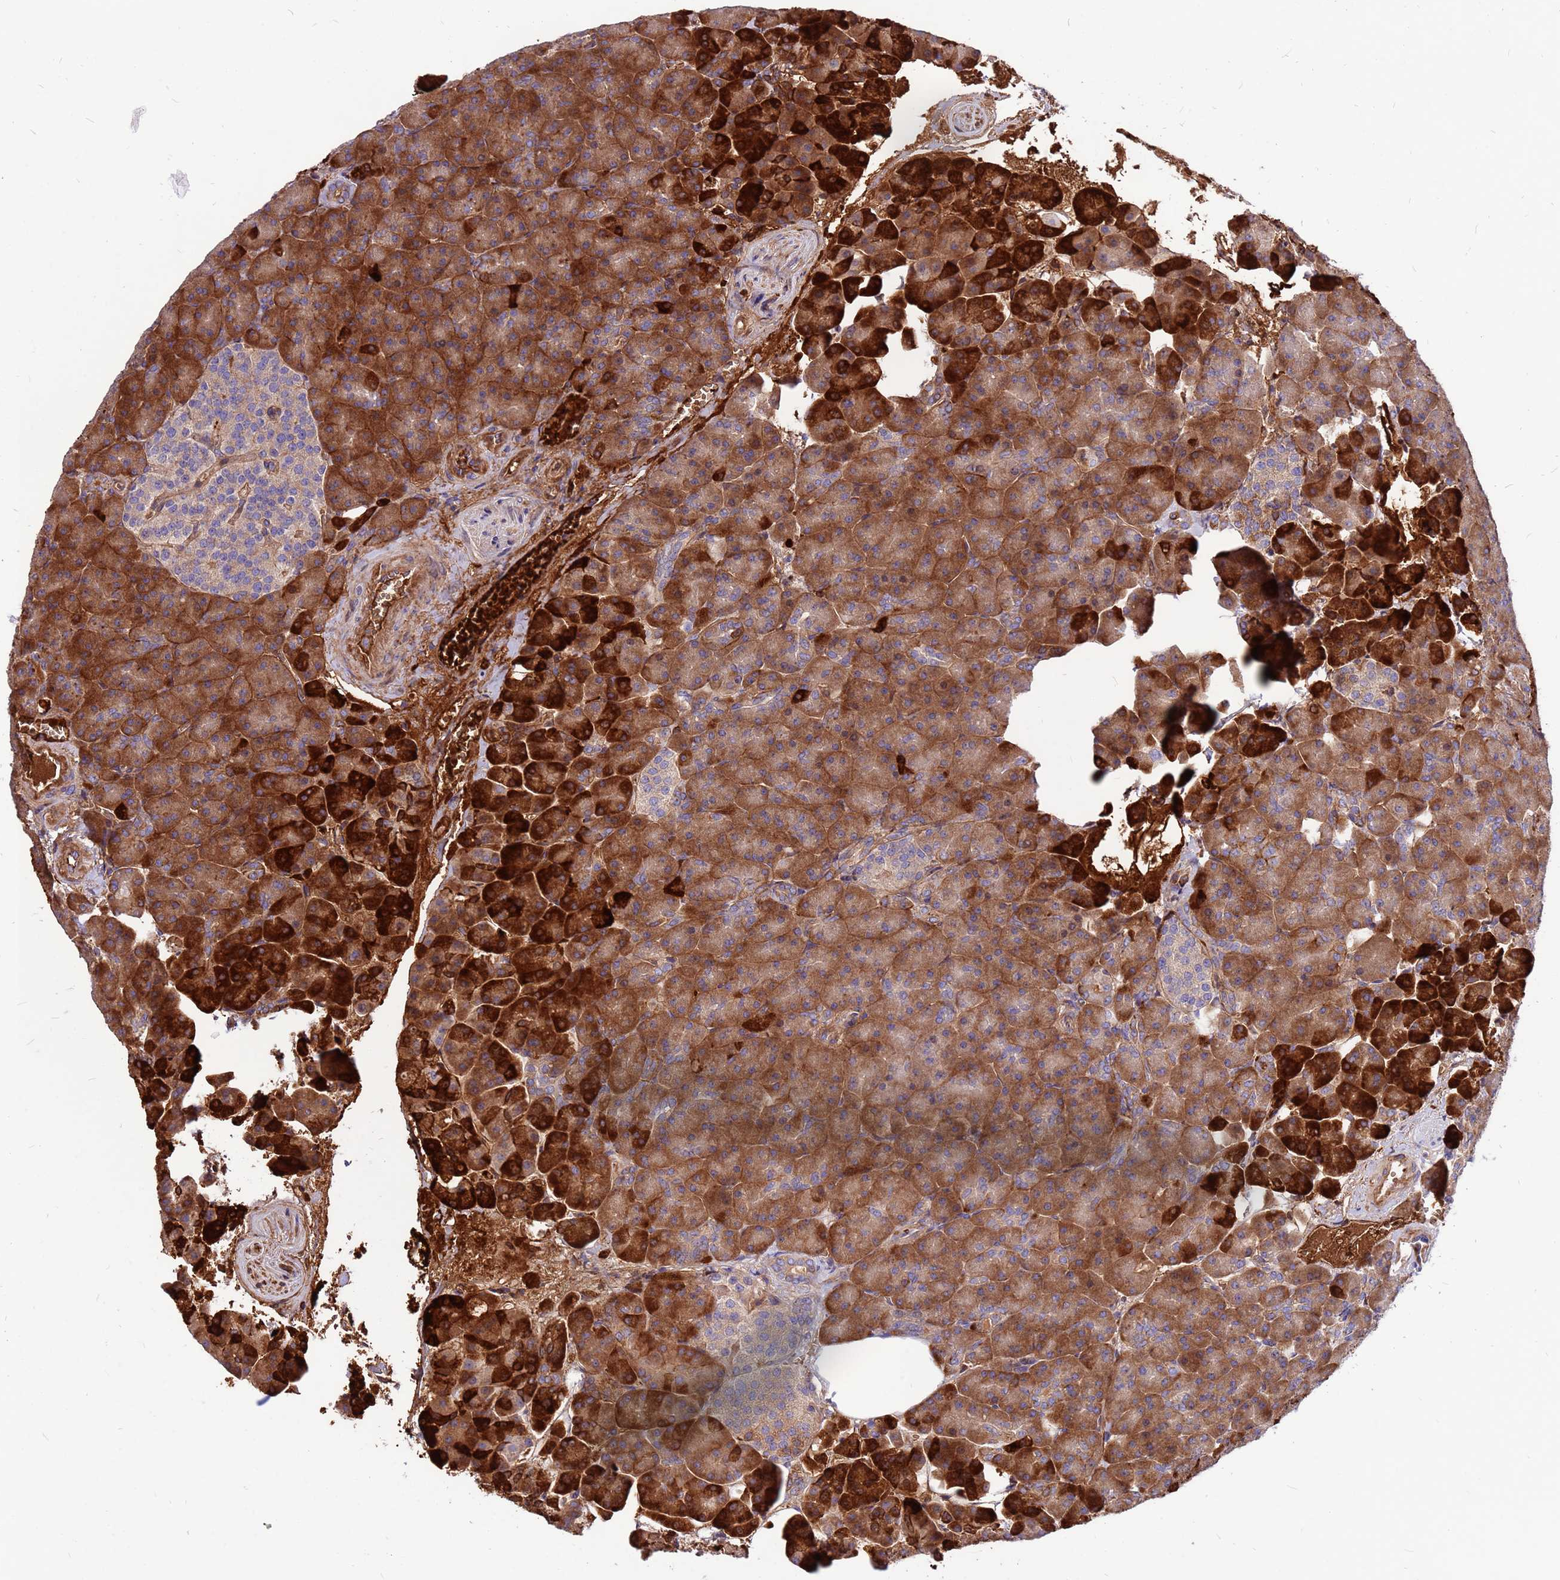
{"staining": {"intensity": "strong", "quantity": "25%-75%", "location": "cytoplasmic/membranous"}, "tissue": "pancreas", "cell_type": "Exocrine glandular cells", "image_type": "normal", "snomed": [{"axis": "morphology", "description": "Normal tissue, NOS"}, {"axis": "topography", "description": "Pancreas"}], "caption": "Exocrine glandular cells reveal high levels of strong cytoplasmic/membranous positivity in about 25%-75% of cells in benign human pancreas. (Brightfield microscopy of DAB IHC at high magnification).", "gene": "ZNF669", "patient": {"sex": "female", "age": 74}}